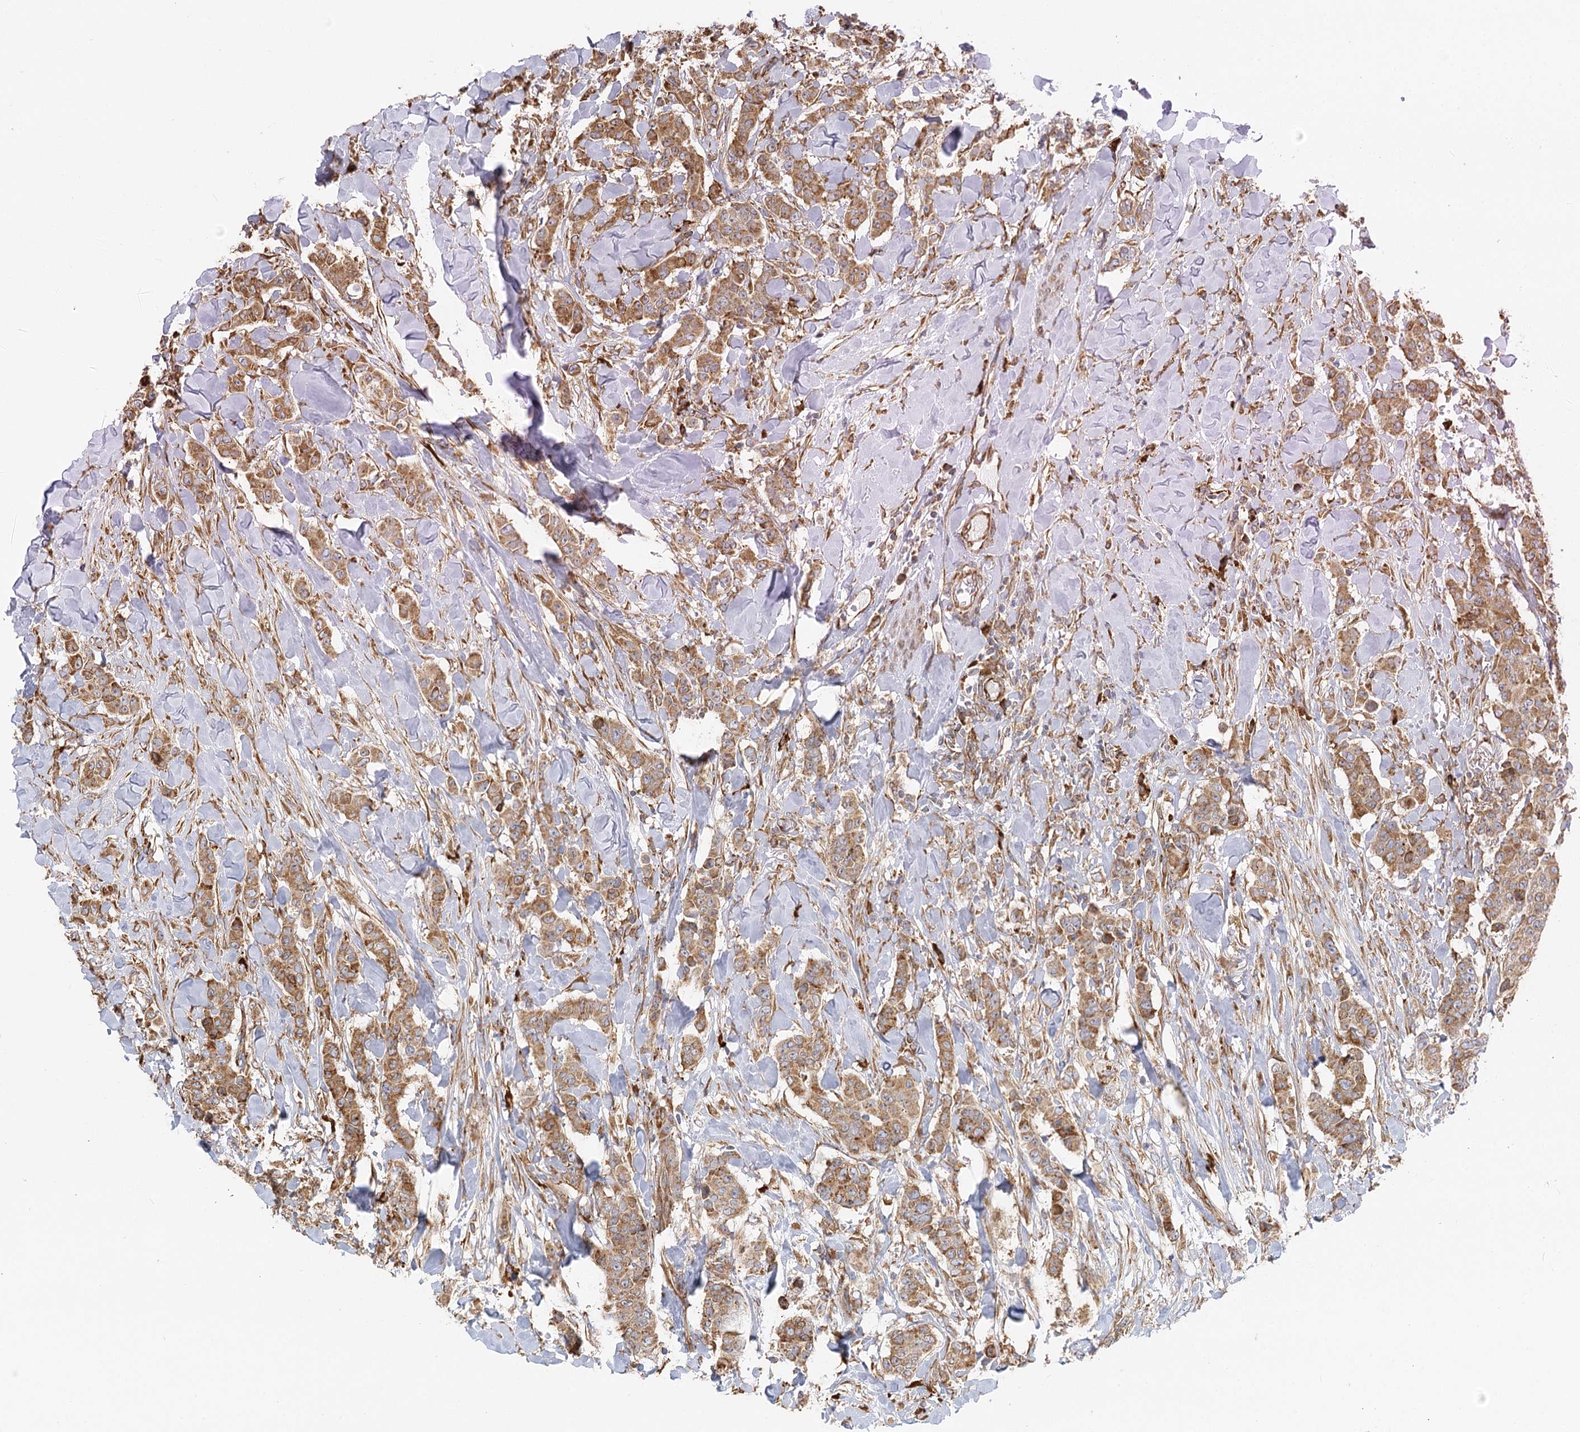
{"staining": {"intensity": "moderate", "quantity": ">75%", "location": "cytoplasmic/membranous"}, "tissue": "breast cancer", "cell_type": "Tumor cells", "image_type": "cancer", "snomed": [{"axis": "morphology", "description": "Duct carcinoma"}, {"axis": "topography", "description": "Breast"}], "caption": "Approximately >75% of tumor cells in human infiltrating ductal carcinoma (breast) demonstrate moderate cytoplasmic/membranous protein expression as visualized by brown immunohistochemical staining.", "gene": "TAS1R1", "patient": {"sex": "female", "age": 40}}